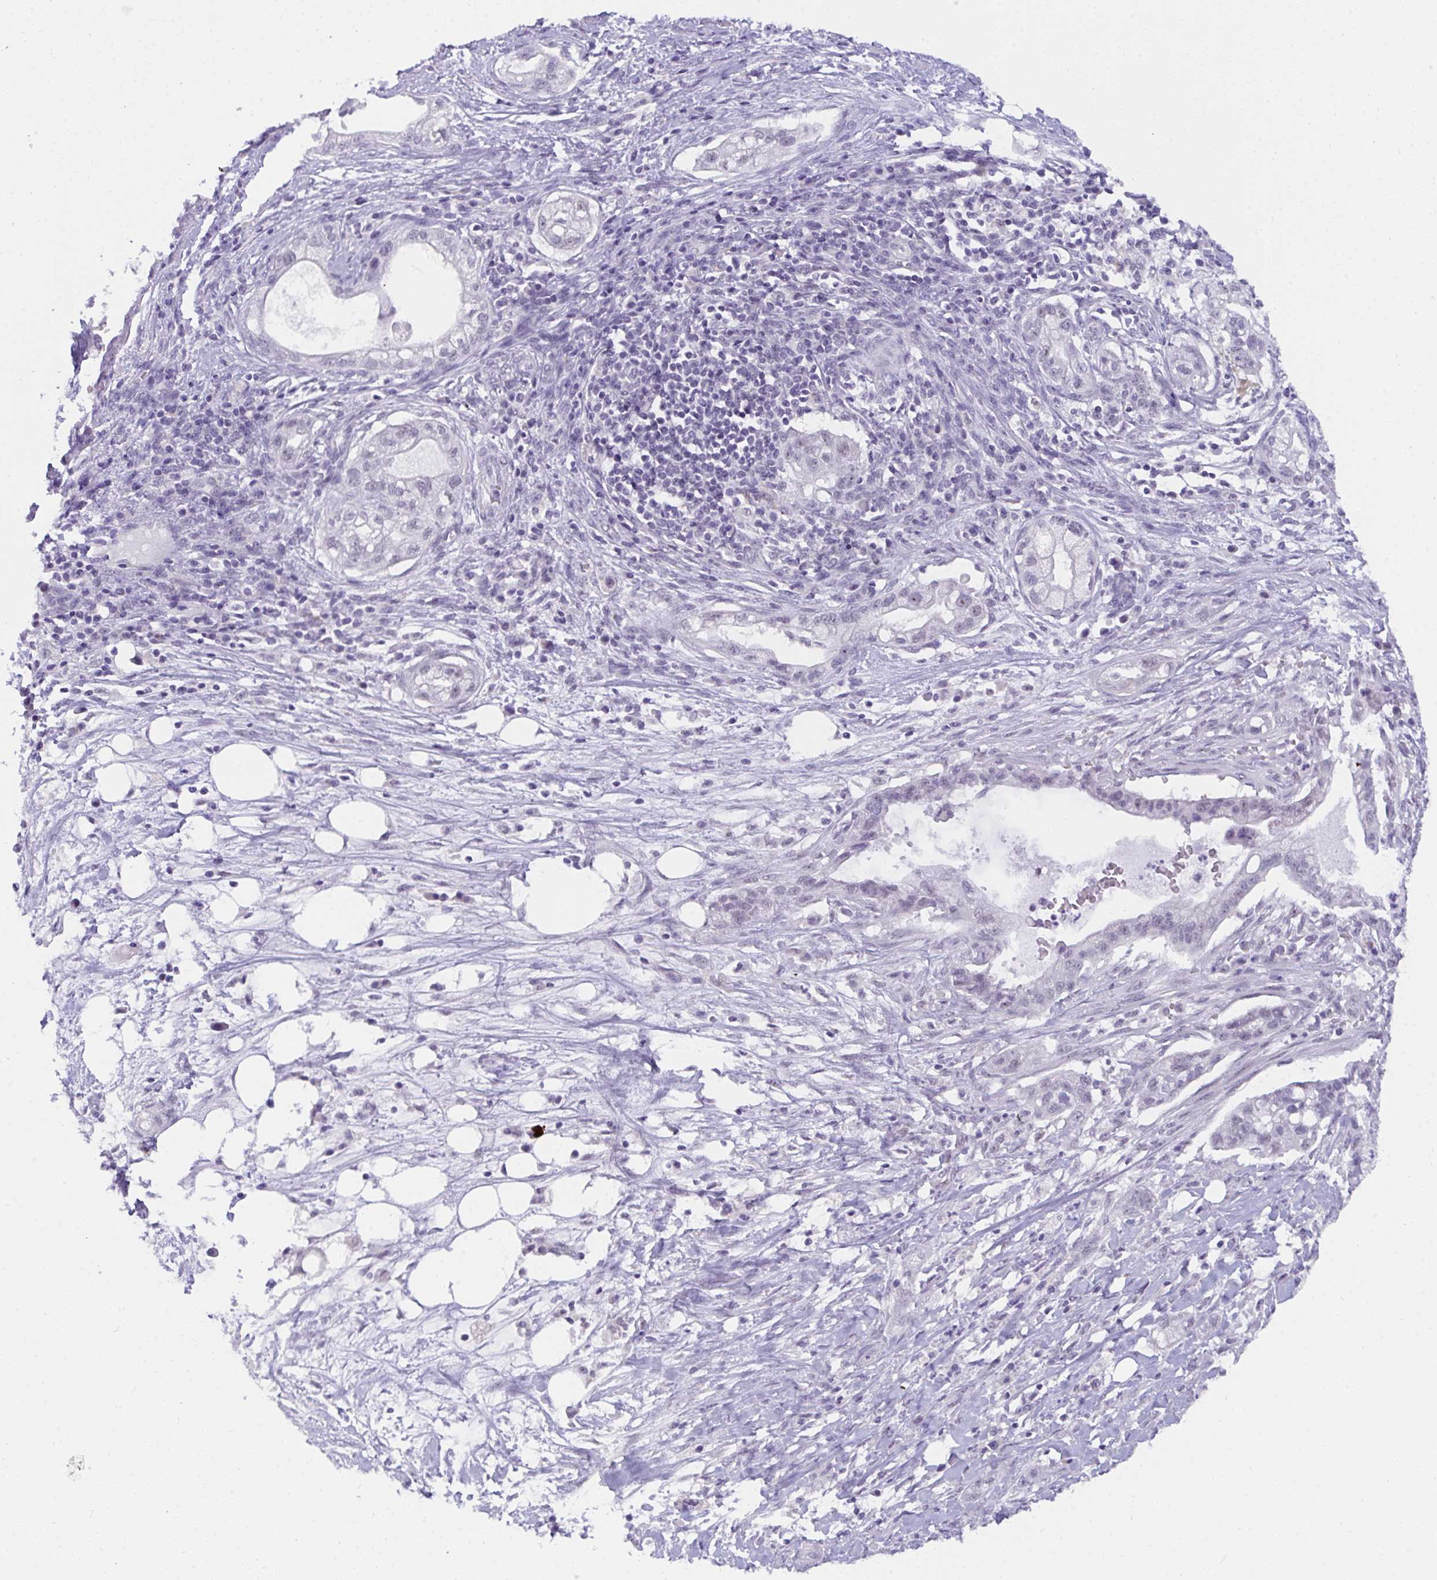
{"staining": {"intensity": "weak", "quantity": "<25%", "location": "nuclear"}, "tissue": "pancreatic cancer", "cell_type": "Tumor cells", "image_type": "cancer", "snomed": [{"axis": "morphology", "description": "Adenocarcinoma, NOS"}, {"axis": "topography", "description": "Pancreas"}], "caption": "The photomicrograph displays no staining of tumor cells in pancreatic adenocarcinoma.", "gene": "CDK13", "patient": {"sex": "male", "age": 44}}